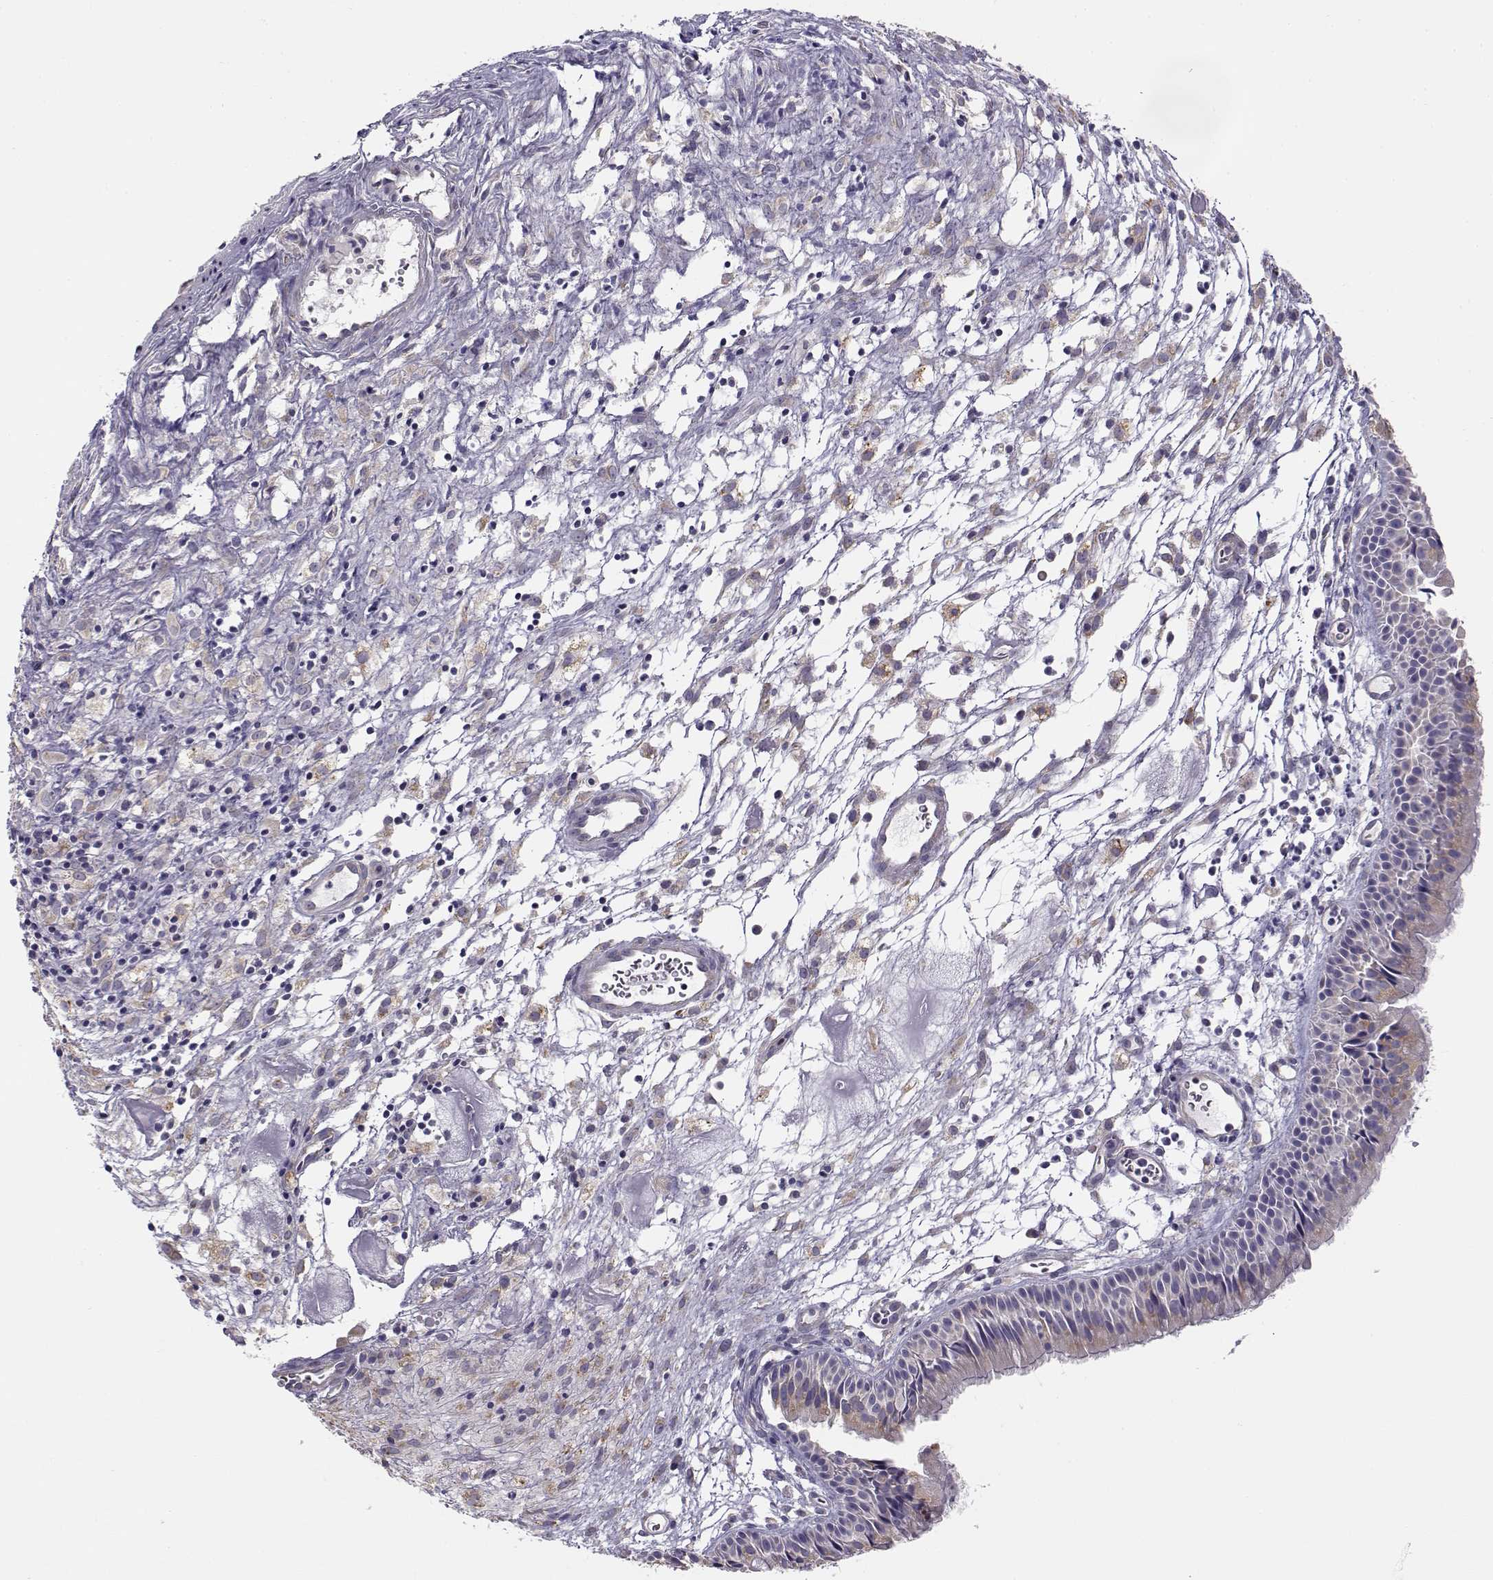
{"staining": {"intensity": "weak", "quantity": "<25%", "location": "cytoplasmic/membranous"}, "tissue": "nasopharynx", "cell_type": "Respiratory epithelial cells", "image_type": "normal", "snomed": [{"axis": "morphology", "description": "Normal tissue, NOS"}, {"axis": "topography", "description": "Nasopharynx"}], "caption": "Immunohistochemistry (IHC) of benign human nasopharynx reveals no staining in respiratory epithelial cells.", "gene": "BEND6", "patient": {"sex": "male", "age": 83}}